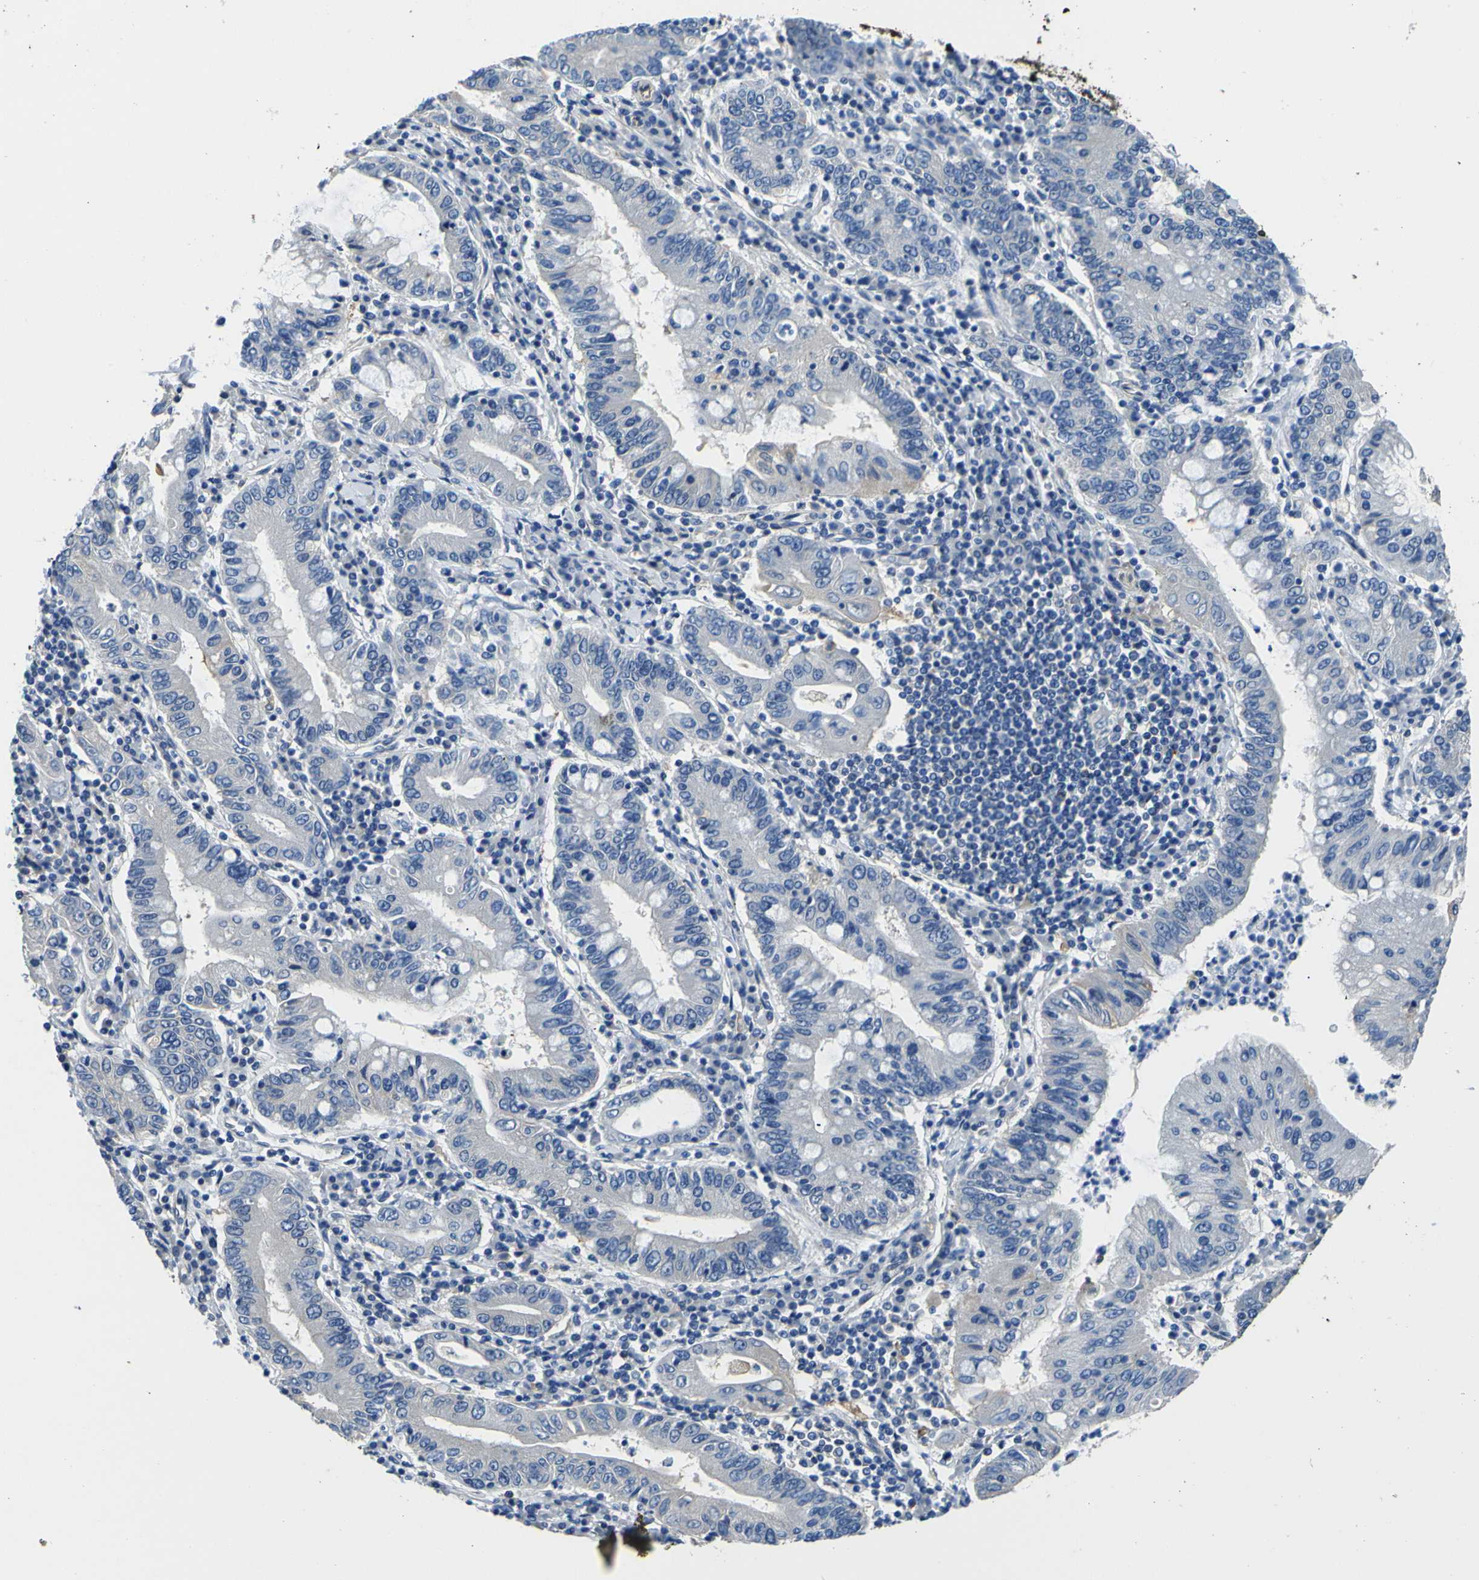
{"staining": {"intensity": "negative", "quantity": "none", "location": "none"}, "tissue": "stomach cancer", "cell_type": "Tumor cells", "image_type": "cancer", "snomed": [{"axis": "morphology", "description": "Normal tissue, NOS"}, {"axis": "morphology", "description": "Adenocarcinoma, NOS"}, {"axis": "topography", "description": "Esophagus"}, {"axis": "topography", "description": "Stomach, upper"}, {"axis": "topography", "description": "Peripheral nerve tissue"}], "caption": "There is no significant expression in tumor cells of stomach cancer (adenocarcinoma). The staining was performed using DAB (3,3'-diaminobenzidine) to visualize the protein expression in brown, while the nuclei were stained in blue with hematoxylin (Magnification: 20x).", "gene": "TUBB", "patient": {"sex": "male", "age": 62}}